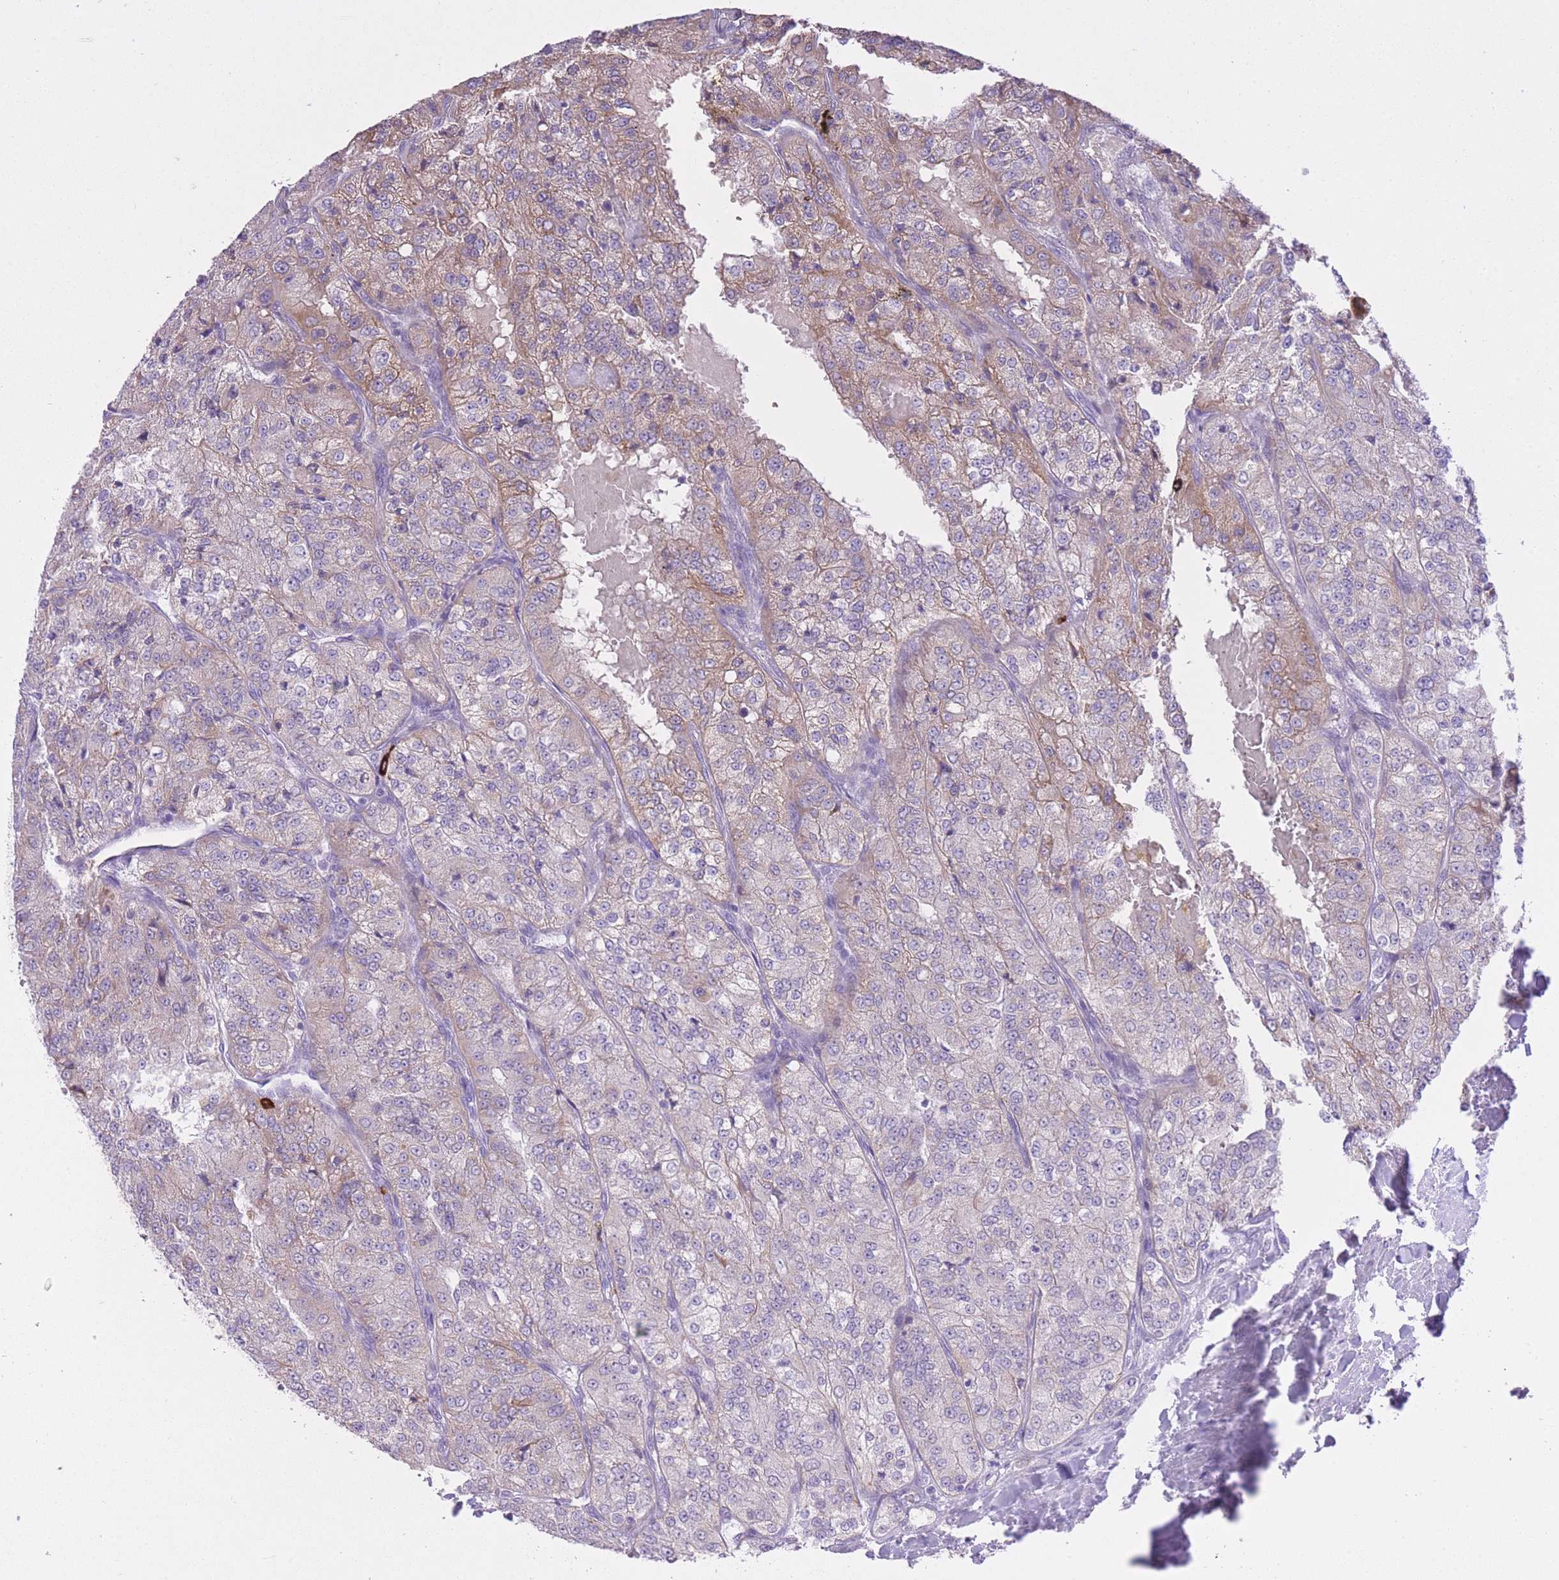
{"staining": {"intensity": "weak", "quantity": "<25%", "location": "cytoplasmic/membranous"}, "tissue": "renal cancer", "cell_type": "Tumor cells", "image_type": "cancer", "snomed": [{"axis": "morphology", "description": "Adenocarcinoma, NOS"}, {"axis": "topography", "description": "Kidney"}], "caption": "This is an immunohistochemistry (IHC) micrograph of human renal adenocarcinoma. There is no positivity in tumor cells.", "gene": "MEIOSIN", "patient": {"sex": "female", "age": 63}}